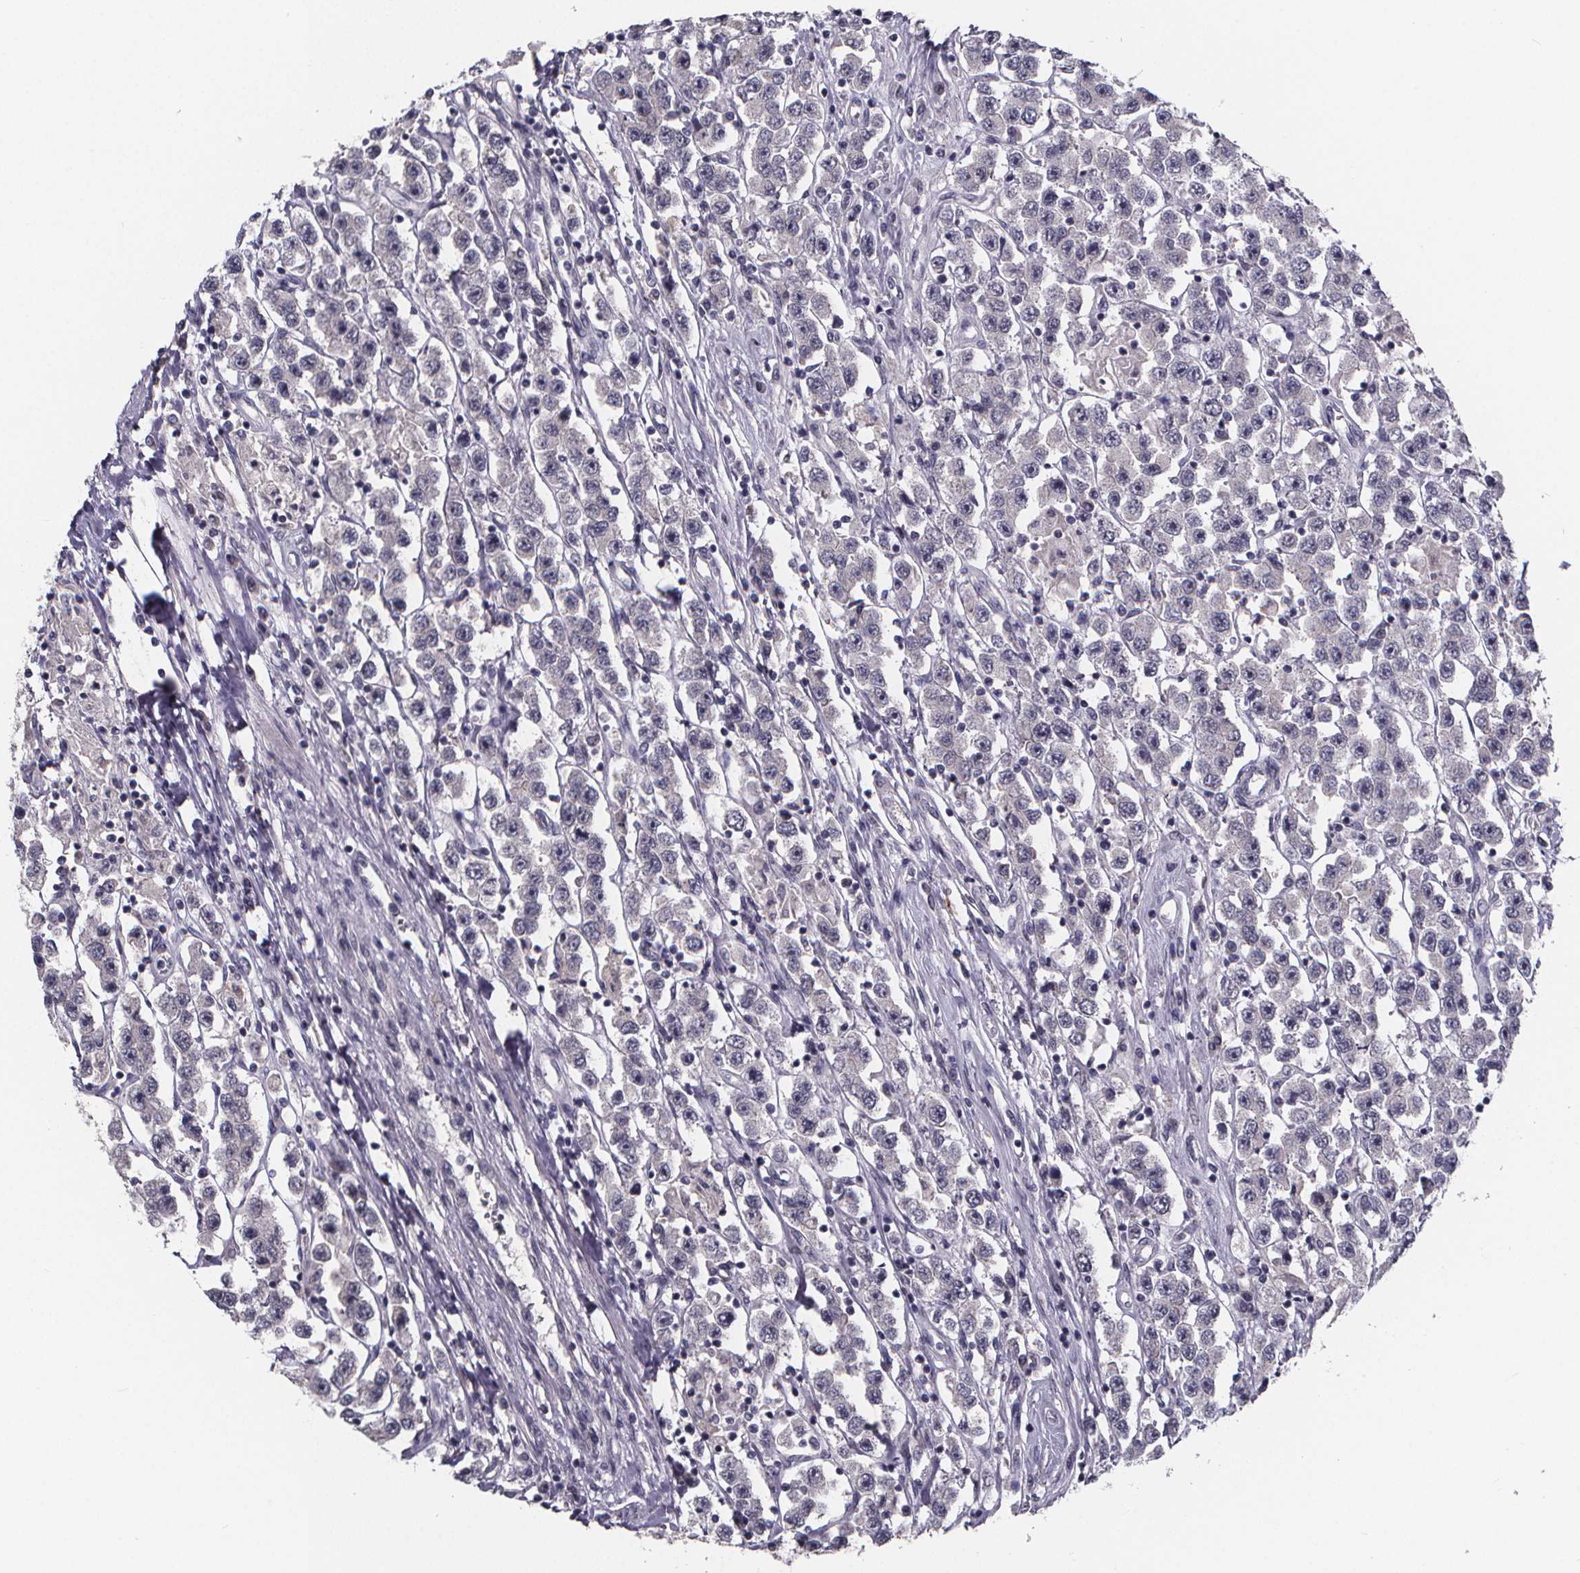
{"staining": {"intensity": "negative", "quantity": "none", "location": "none"}, "tissue": "testis cancer", "cell_type": "Tumor cells", "image_type": "cancer", "snomed": [{"axis": "morphology", "description": "Seminoma, NOS"}, {"axis": "topography", "description": "Testis"}], "caption": "Testis seminoma was stained to show a protein in brown. There is no significant staining in tumor cells.", "gene": "AGT", "patient": {"sex": "male", "age": 45}}